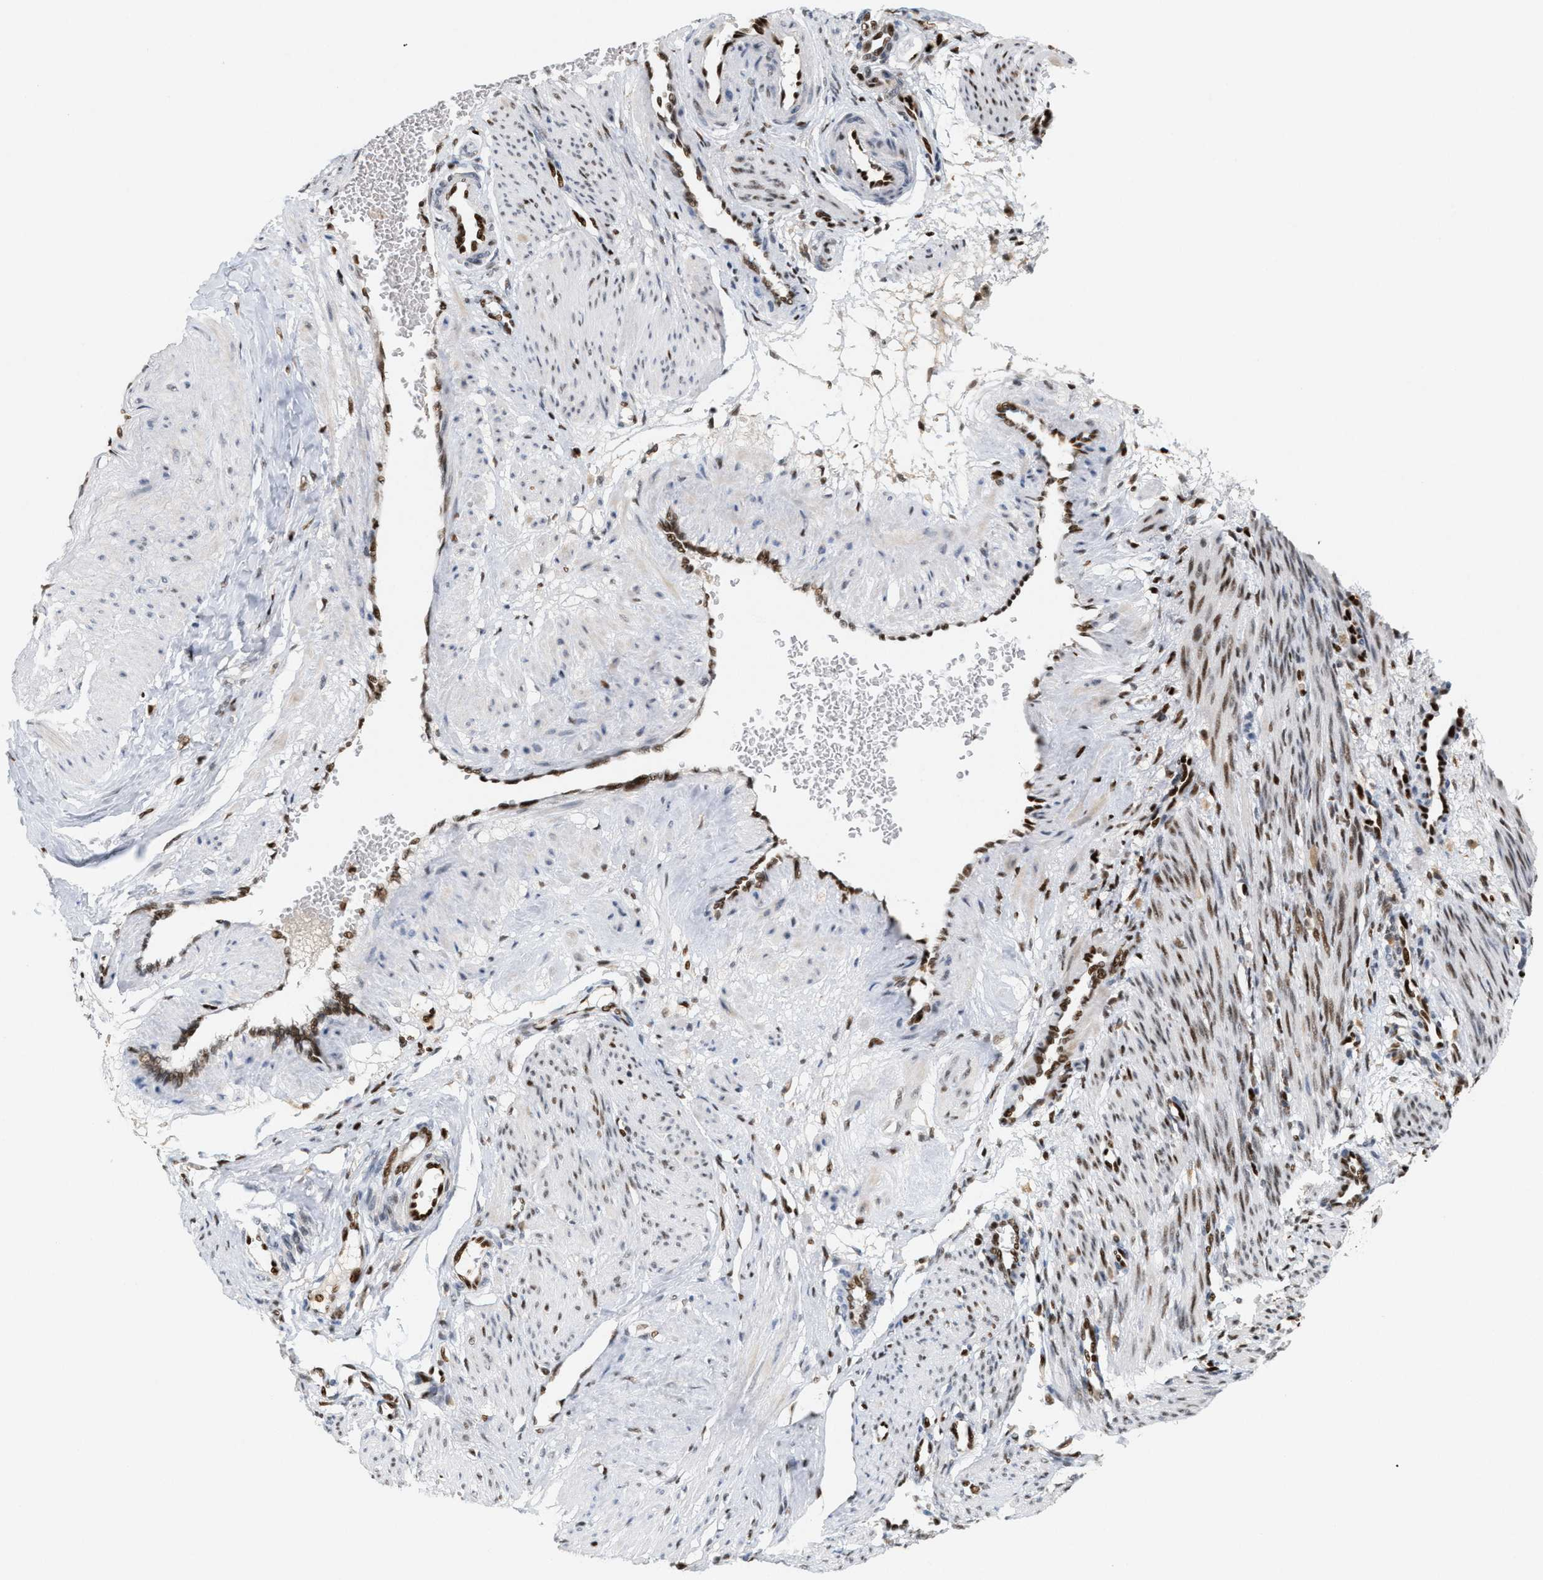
{"staining": {"intensity": "moderate", "quantity": "<25%", "location": "nuclear"}, "tissue": "smooth muscle", "cell_type": "Smooth muscle cells", "image_type": "normal", "snomed": [{"axis": "morphology", "description": "Normal tissue, NOS"}, {"axis": "topography", "description": "Endometrium"}], "caption": "Immunohistochemical staining of unremarkable smooth muscle demonstrates <25% levels of moderate nuclear protein staining in about <25% of smooth muscle cells. (DAB = brown stain, brightfield microscopy at high magnification).", "gene": "C17orf49", "patient": {"sex": "female", "age": 33}}